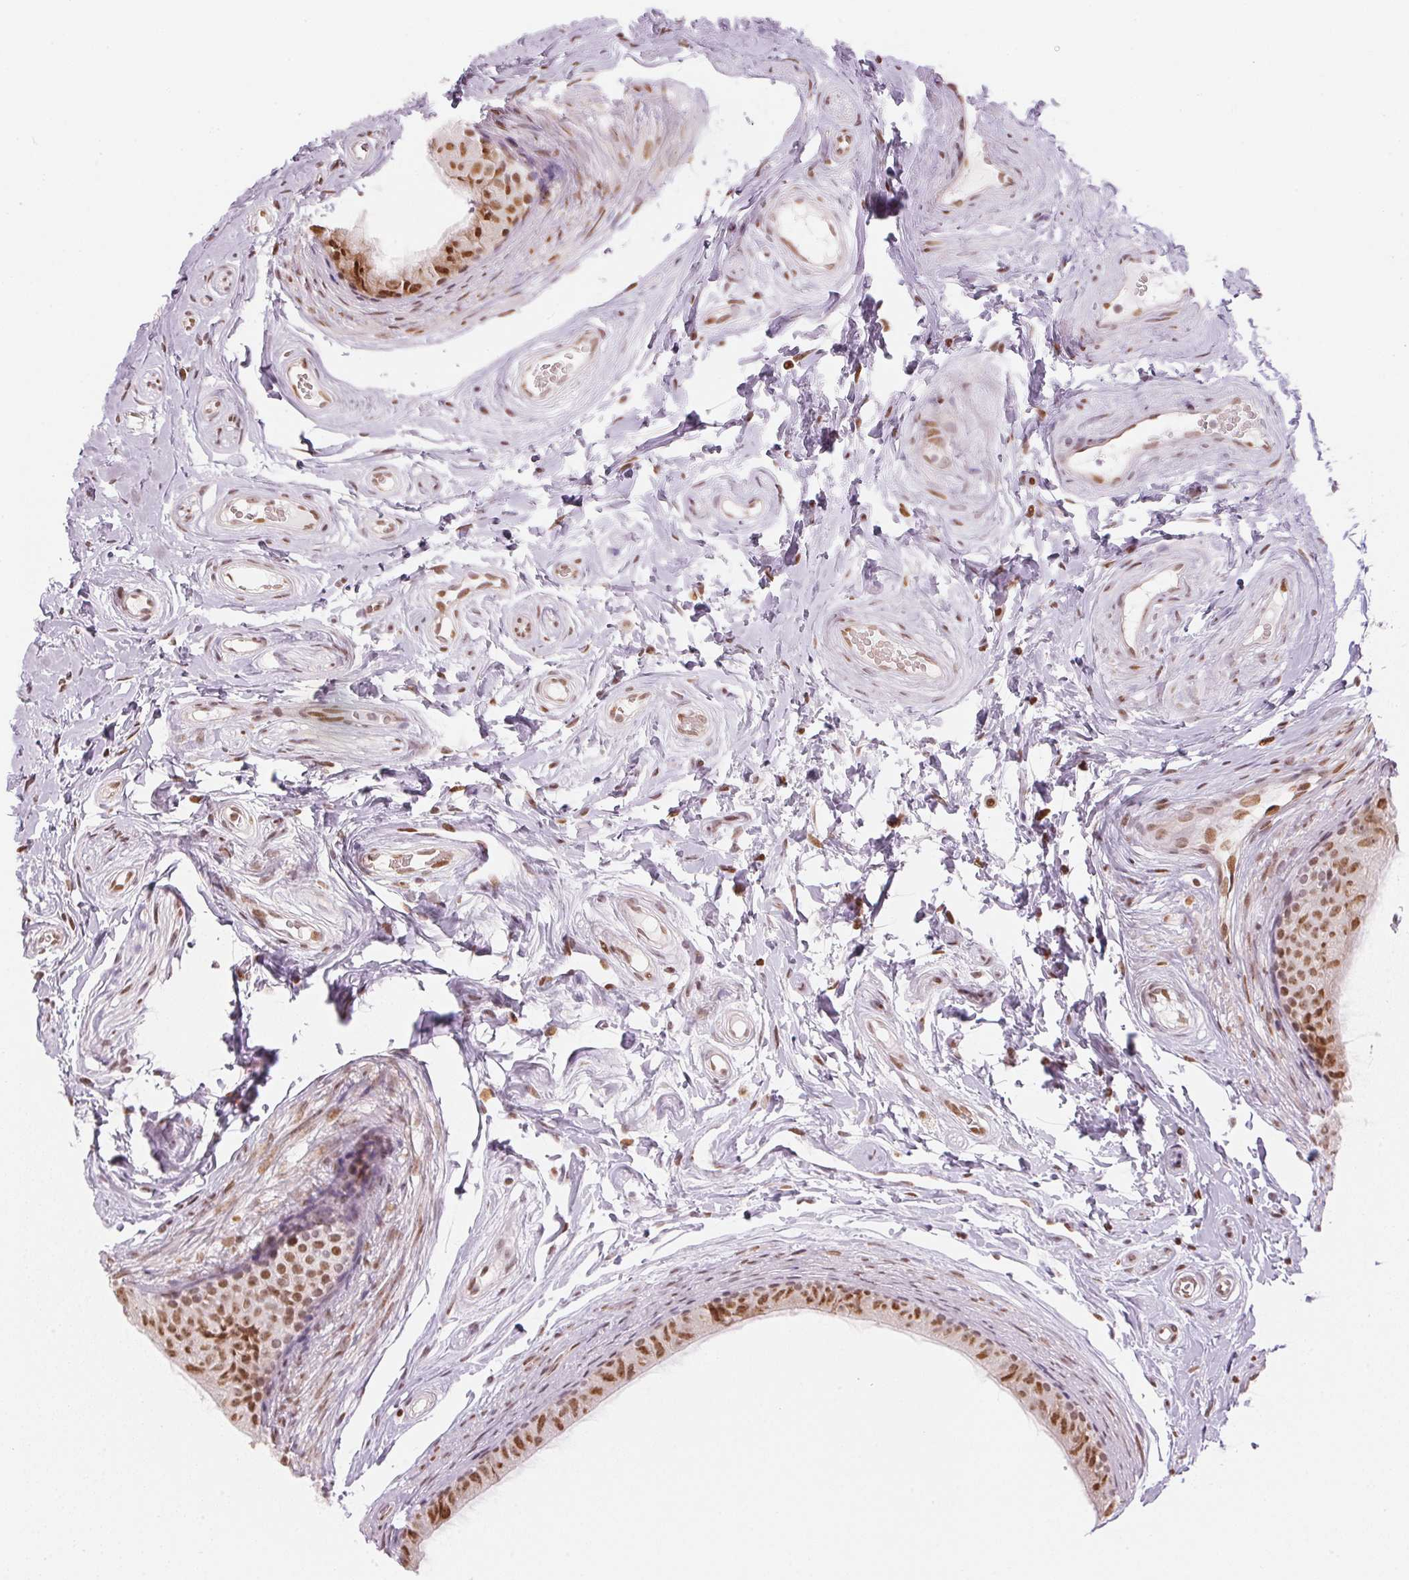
{"staining": {"intensity": "moderate", "quantity": ">75%", "location": "nuclear"}, "tissue": "epididymis", "cell_type": "Glandular cells", "image_type": "normal", "snomed": [{"axis": "morphology", "description": "Normal tissue, NOS"}, {"axis": "topography", "description": "Epididymis"}], "caption": "Immunohistochemical staining of benign human epididymis demonstrates >75% levels of moderate nuclear protein staining in about >75% of glandular cells.", "gene": "KAT6A", "patient": {"sex": "male", "age": 45}}